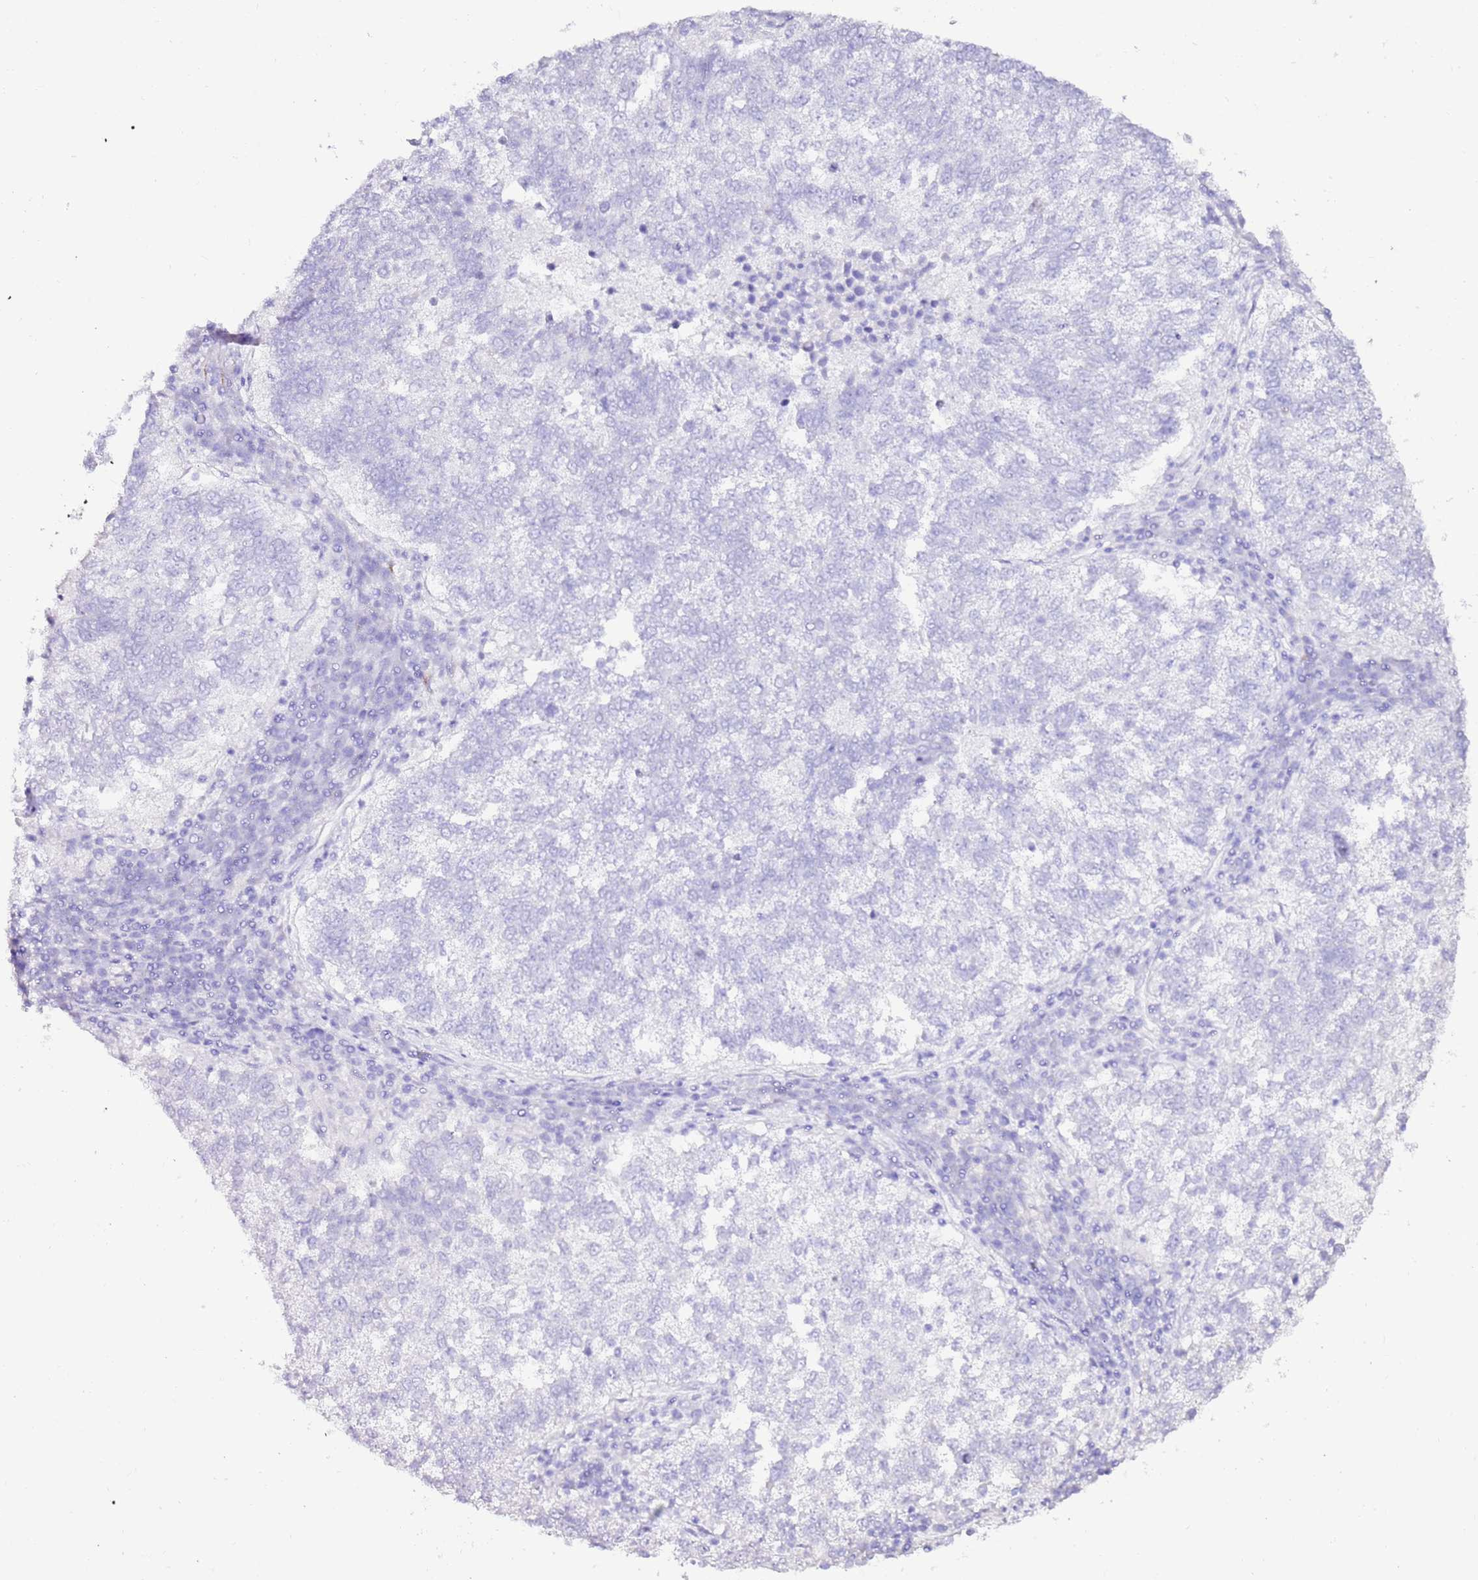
{"staining": {"intensity": "negative", "quantity": "none", "location": "none"}, "tissue": "lung cancer", "cell_type": "Tumor cells", "image_type": "cancer", "snomed": [{"axis": "morphology", "description": "Squamous cell carcinoma, NOS"}, {"axis": "topography", "description": "Lung"}], "caption": "Protein analysis of squamous cell carcinoma (lung) reveals no significant staining in tumor cells.", "gene": "ART5", "patient": {"sex": "male", "age": 73}}